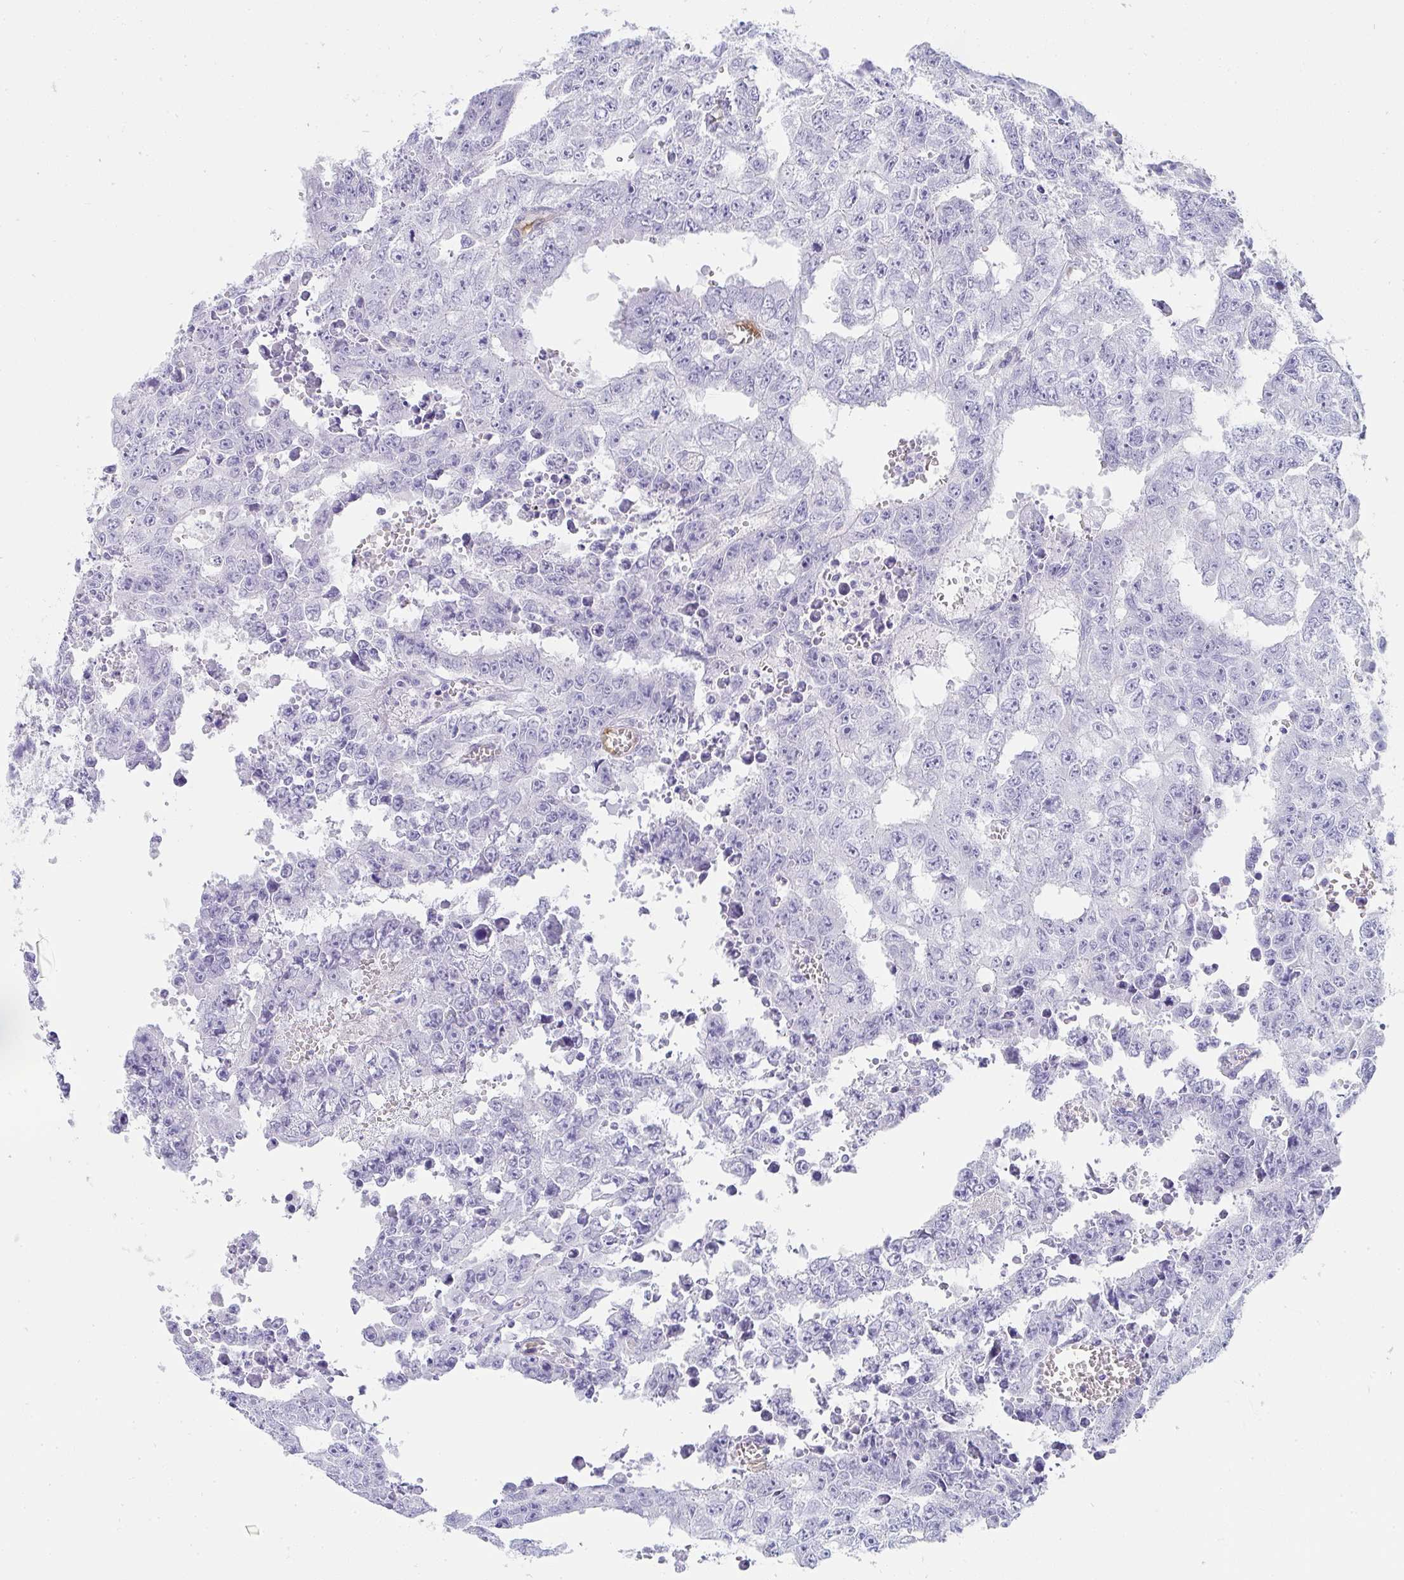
{"staining": {"intensity": "negative", "quantity": "none", "location": "none"}, "tissue": "testis cancer", "cell_type": "Tumor cells", "image_type": "cancer", "snomed": [{"axis": "morphology", "description": "Carcinoma, Embryonal, NOS"}, {"axis": "morphology", "description": "Teratoma, malignant, NOS"}, {"axis": "topography", "description": "Testis"}], "caption": "Testis cancer stained for a protein using immunohistochemistry (IHC) shows no staining tumor cells.", "gene": "PRND", "patient": {"sex": "male", "age": 24}}